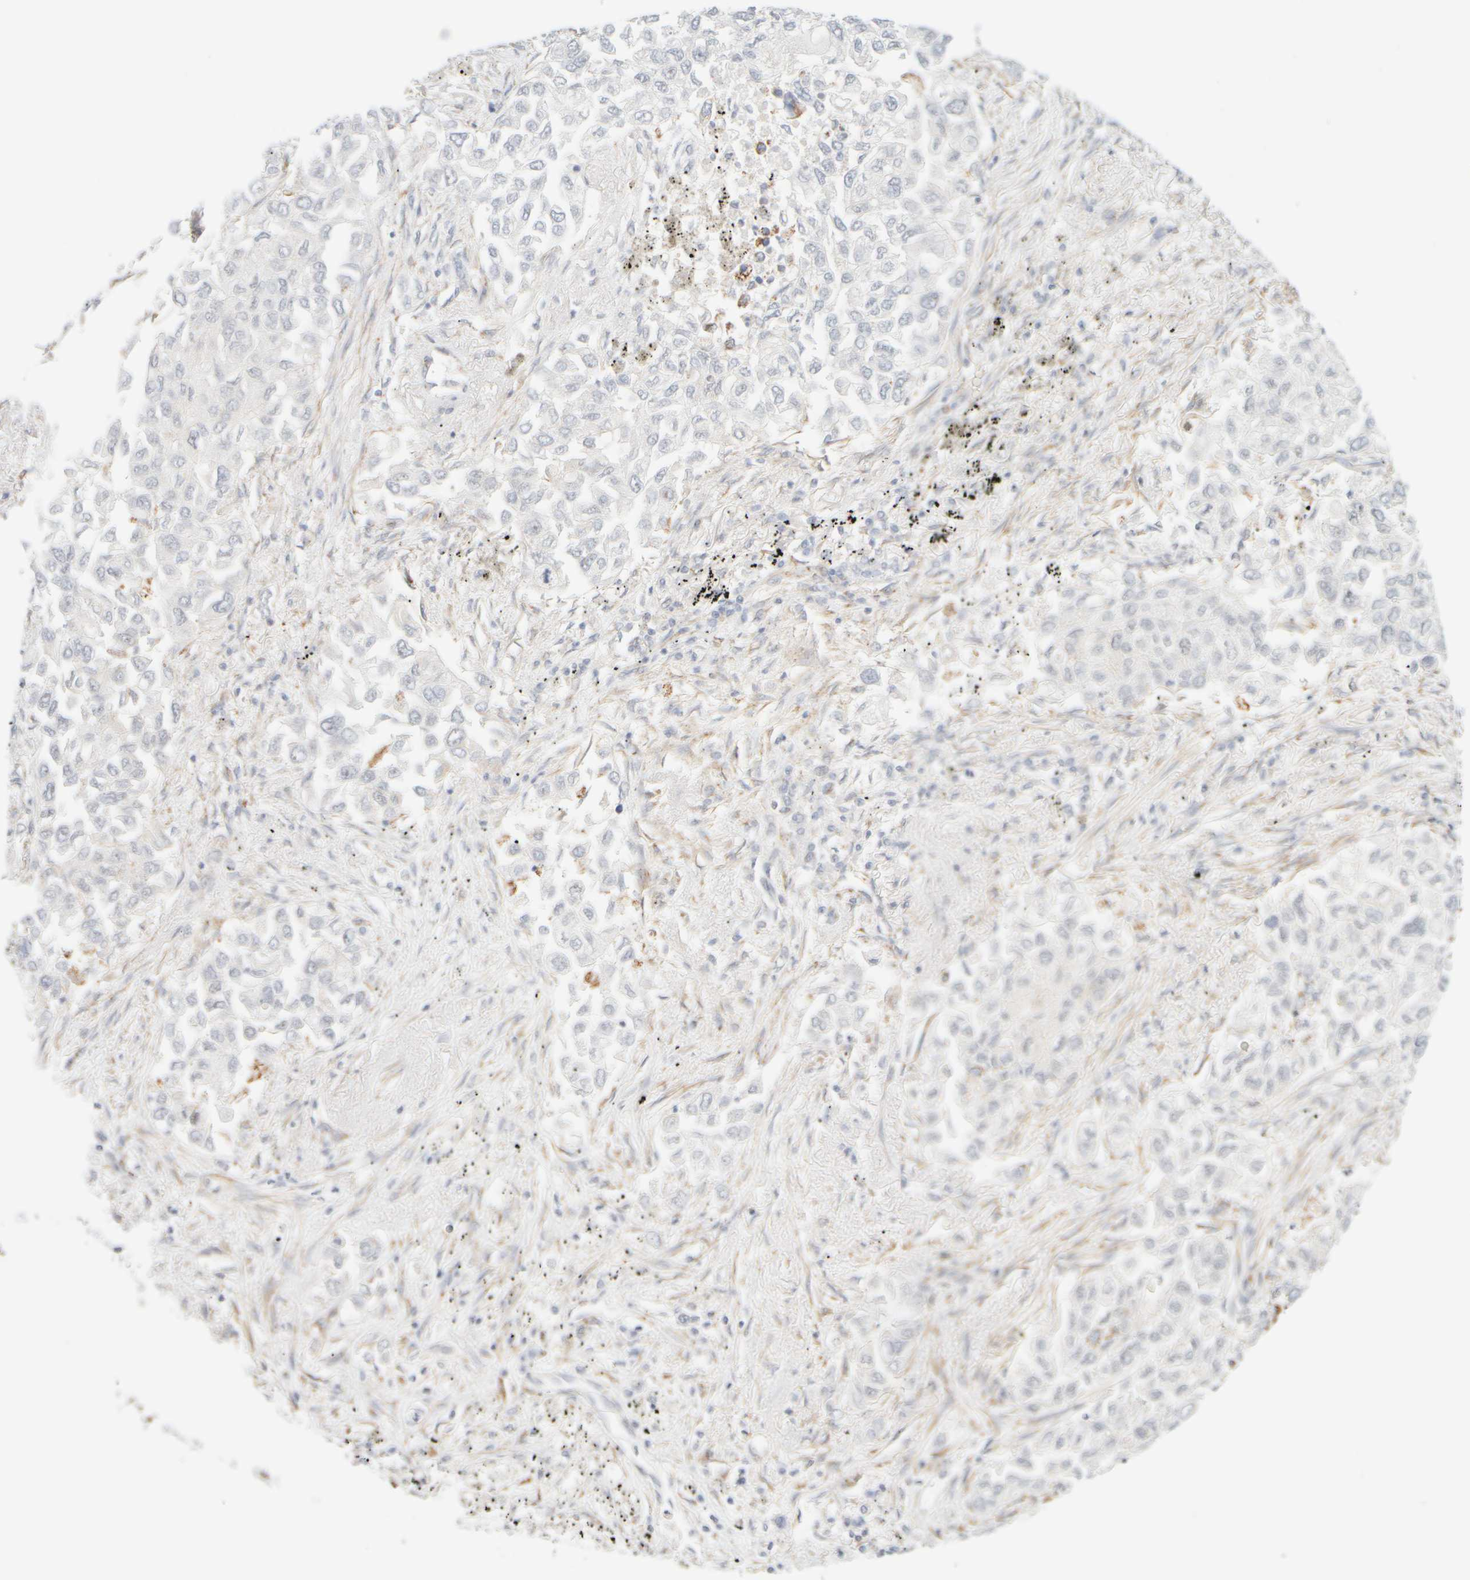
{"staining": {"intensity": "negative", "quantity": "none", "location": "none"}, "tissue": "lung cancer", "cell_type": "Tumor cells", "image_type": "cancer", "snomed": [{"axis": "morphology", "description": "Inflammation, NOS"}, {"axis": "morphology", "description": "Adenocarcinoma, NOS"}, {"axis": "topography", "description": "Lung"}], "caption": "Immunohistochemistry of human lung cancer (adenocarcinoma) shows no staining in tumor cells.", "gene": "PPM1K", "patient": {"sex": "male", "age": 63}}